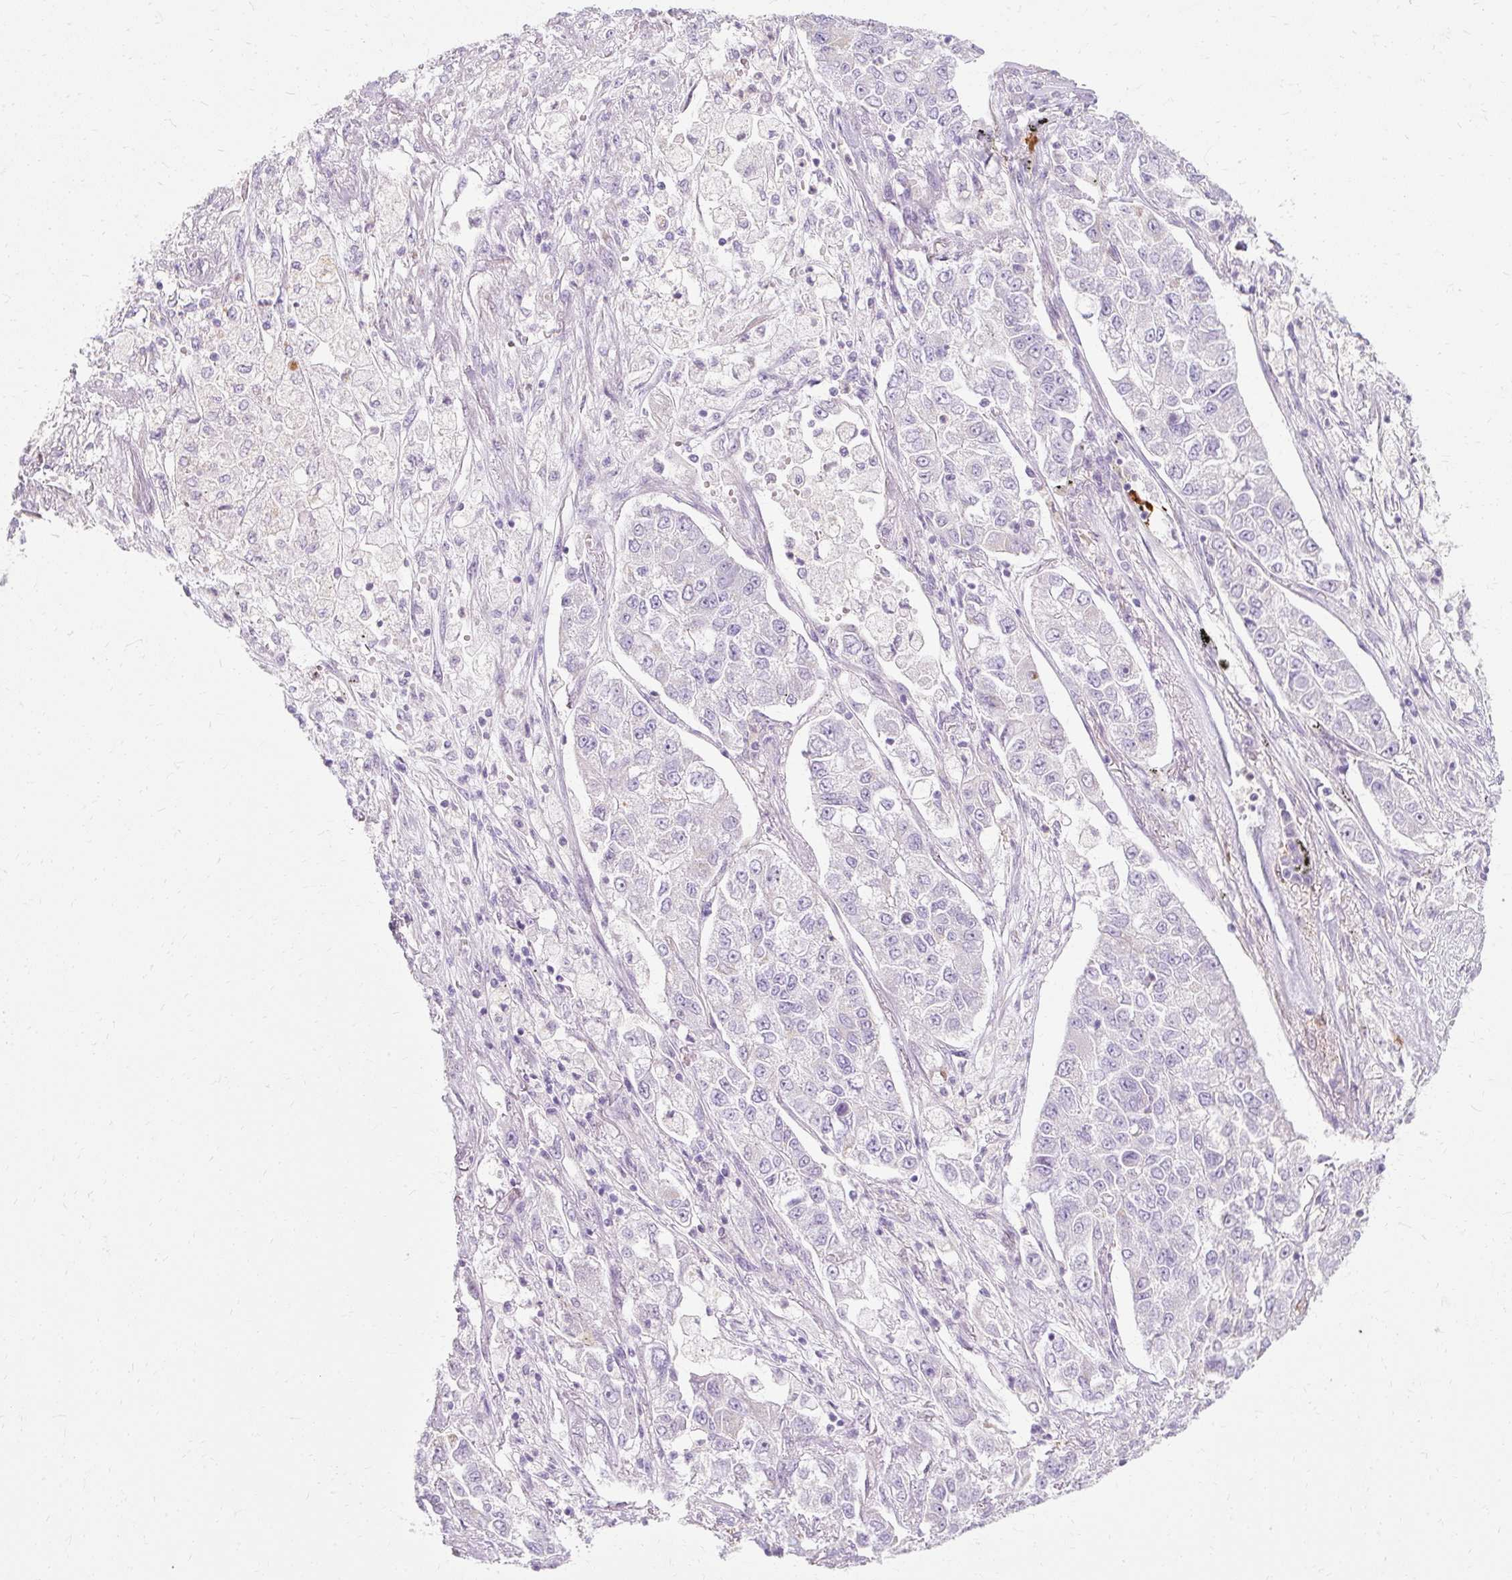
{"staining": {"intensity": "negative", "quantity": "none", "location": "none"}, "tissue": "lung cancer", "cell_type": "Tumor cells", "image_type": "cancer", "snomed": [{"axis": "morphology", "description": "Adenocarcinoma, NOS"}, {"axis": "topography", "description": "Lung"}], "caption": "IHC micrograph of neoplastic tissue: human lung cancer (adenocarcinoma) stained with DAB (3,3'-diaminobenzidine) exhibits no significant protein expression in tumor cells.", "gene": "HSD11B1", "patient": {"sex": "male", "age": 49}}